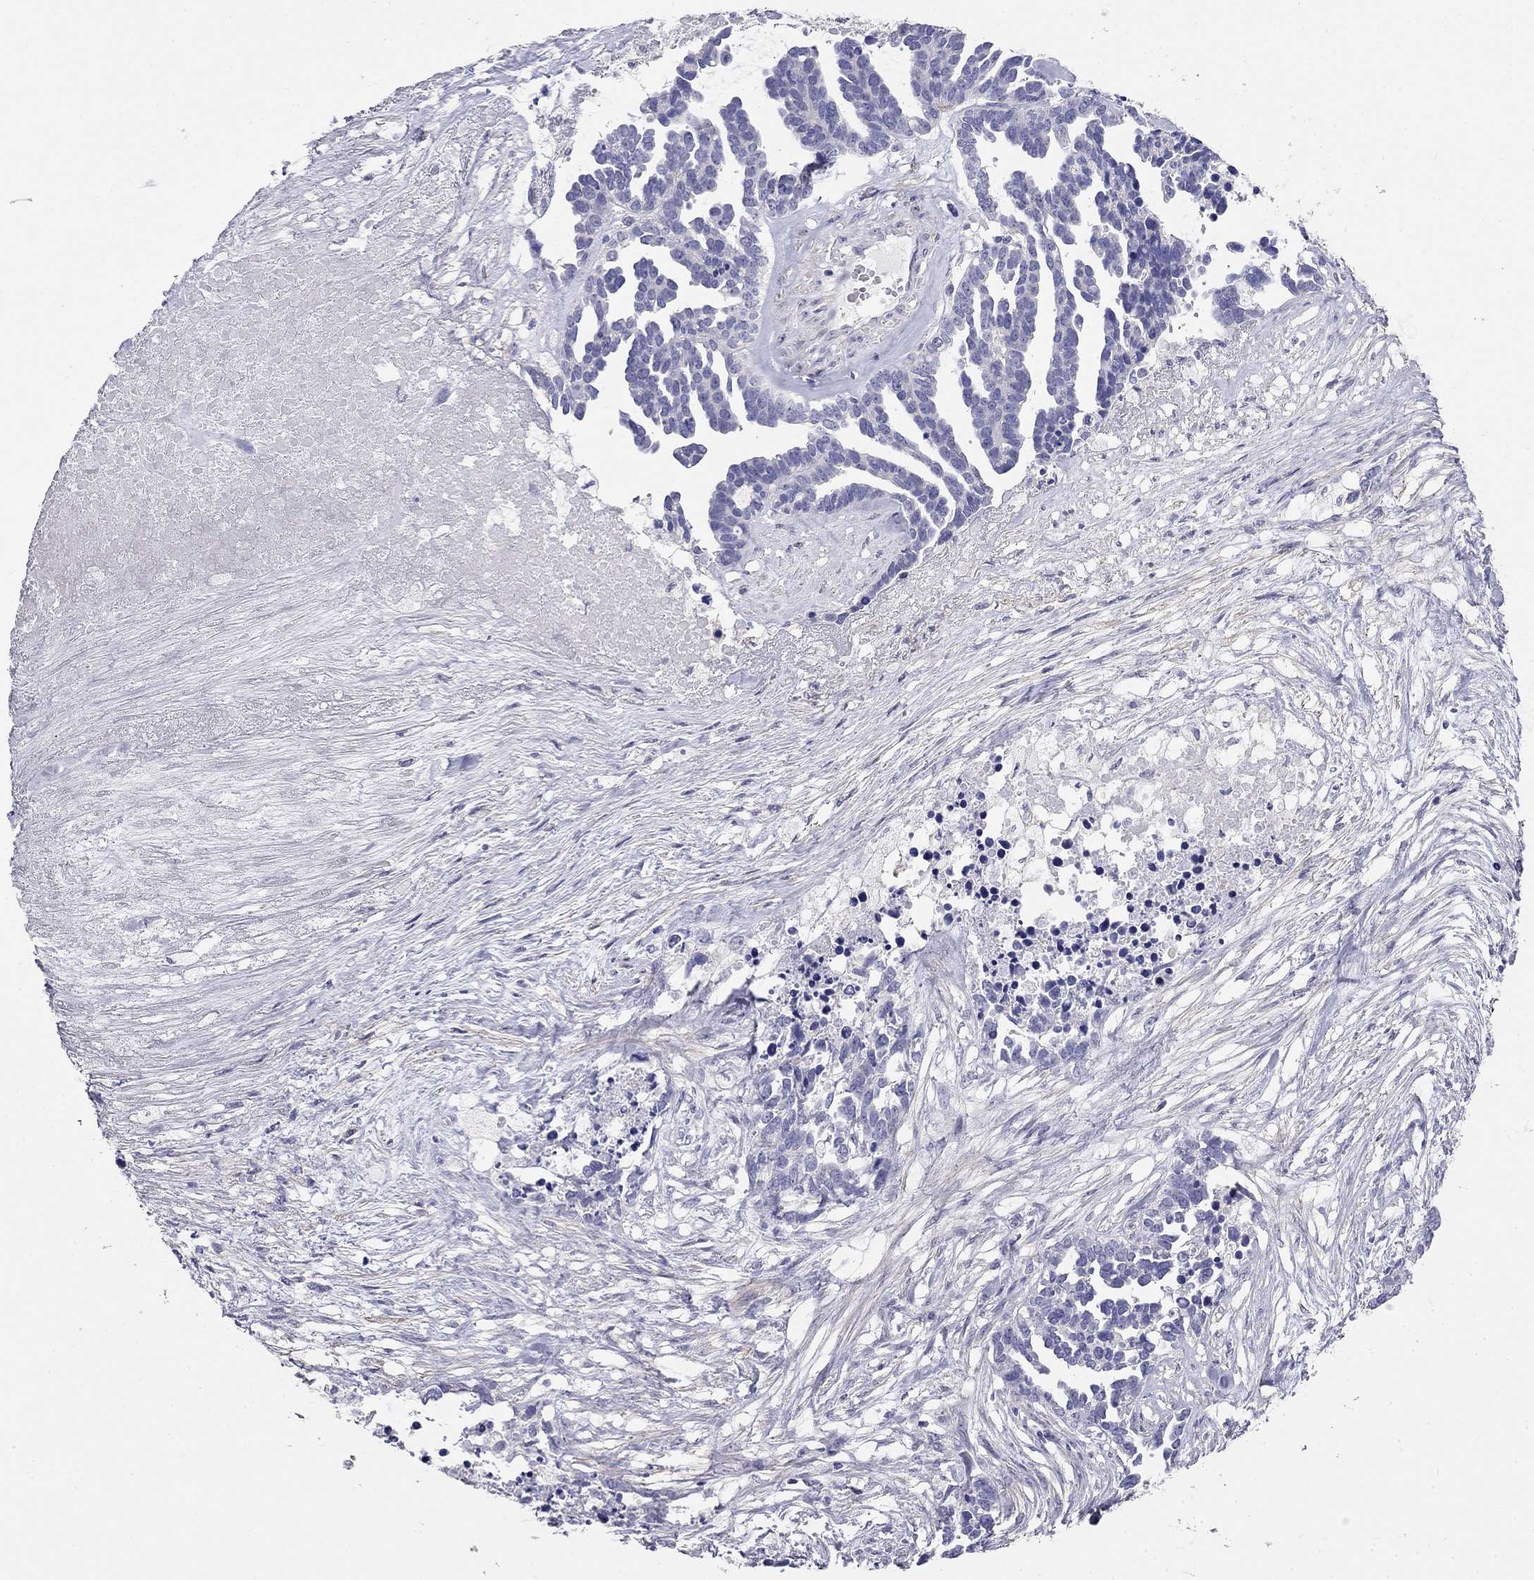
{"staining": {"intensity": "negative", "quantity": "none", "location": "none"}, "tissue": "ovarian cancer", "cell_type": "Tumor cells", "image_type": "cancer", "snomed": [{"axis": "morphology", "description": "Cystadenocarcinoma, serous, NOS"}, {"axis": "topography", "description": "Ovary"}], "caption": "This is an immunohistochemistry image of human ovarian cancer. There is no positivity in tumor cells.", "gene": "LY6H", "patient": {"sex": "female", "age": 54}}